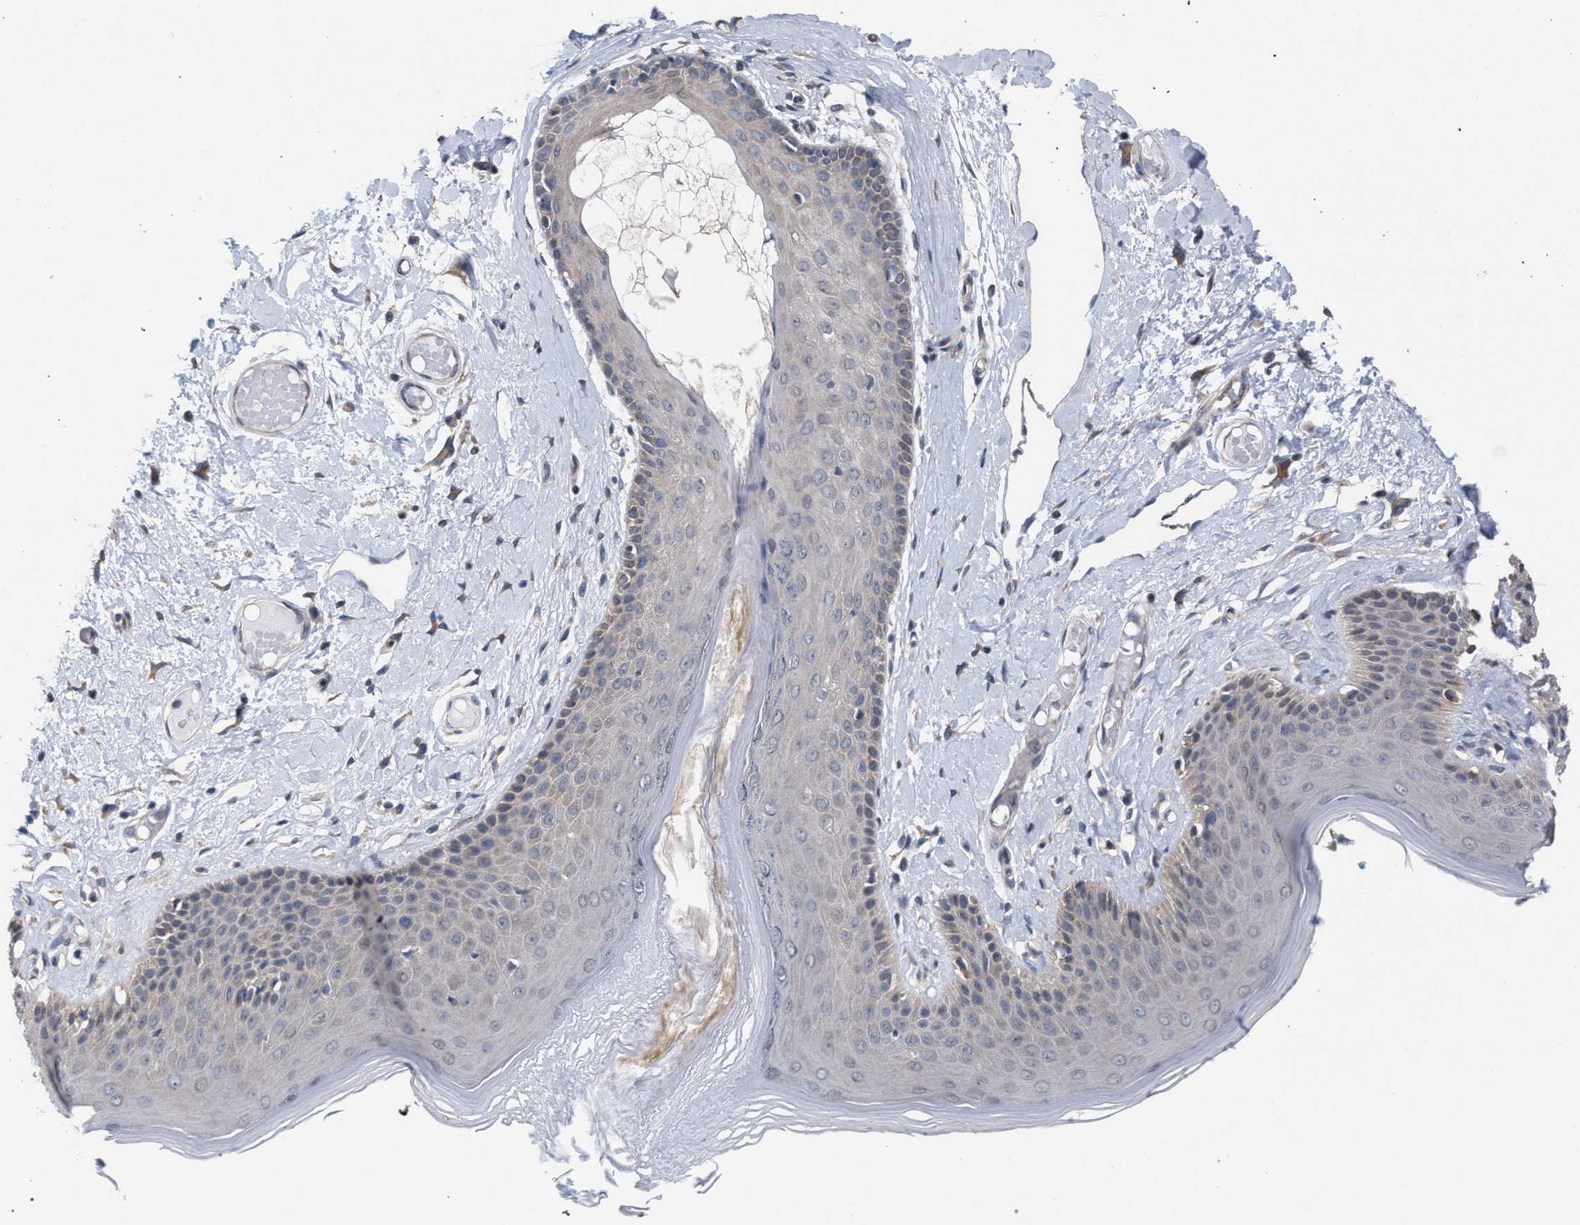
{"staining": {"intensity": "negative", "quantity": "none", "location": "none"}, "tissue": "skin", "cell_type": "Epidermal cells", "image_type": "normal", "snomed": [{"axis": "morphology", "description": "Normal tissue, NOS"}, {"axis": "topography", "description": "Vulva"}], "caption": "This is an immunohistochemistry (IHC) micrograph of normal human skin. There is no positivity in epidermal cells.", "gene": "ARPC5L", "patient": {"sex": "female", "age": 73}}